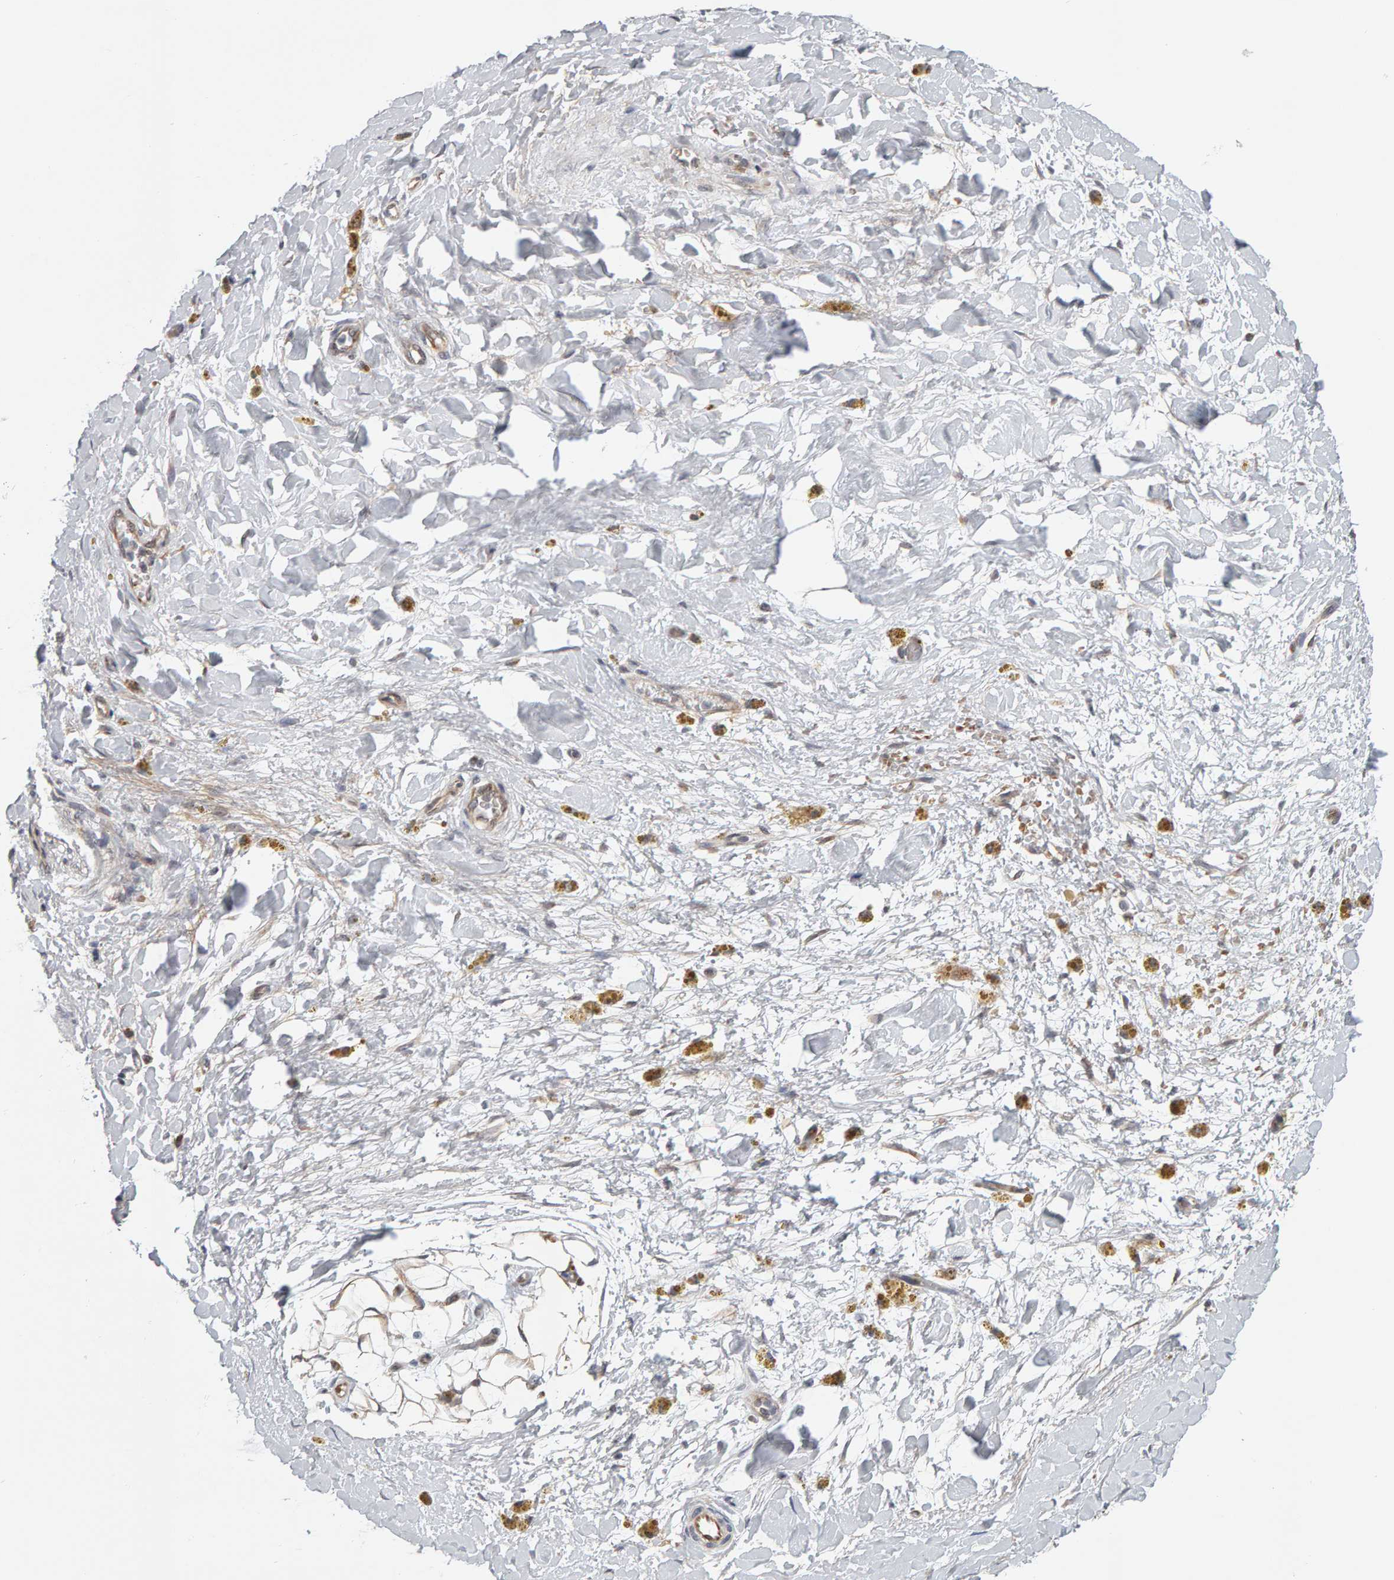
{"staining": {"intensity": "weak", "quantity": ">75%", "location": "cytoplasmic/membranous"}, "tissue": "adipose tissue", "cell_type": "Adipocytes", "image_type": "normal", "snomed": [{"axis": "morphology", "description": "Normal tissue, NOS"}, {"axis": "topography", "description": "Kidney"}, {"axis": "topography", "description": "Peripheral nerve tissue"}], "caption": "Unremarkable adipose tissue shows weak cytoplasmic/membranous staining in about >75% of adipocytes Using DAB (brown) and hematoxylin (blue) stains, captured at high magnification using brightfield microscopy..", "gene": "DAP3", "patient": {"sex": "male", "age": 7}}